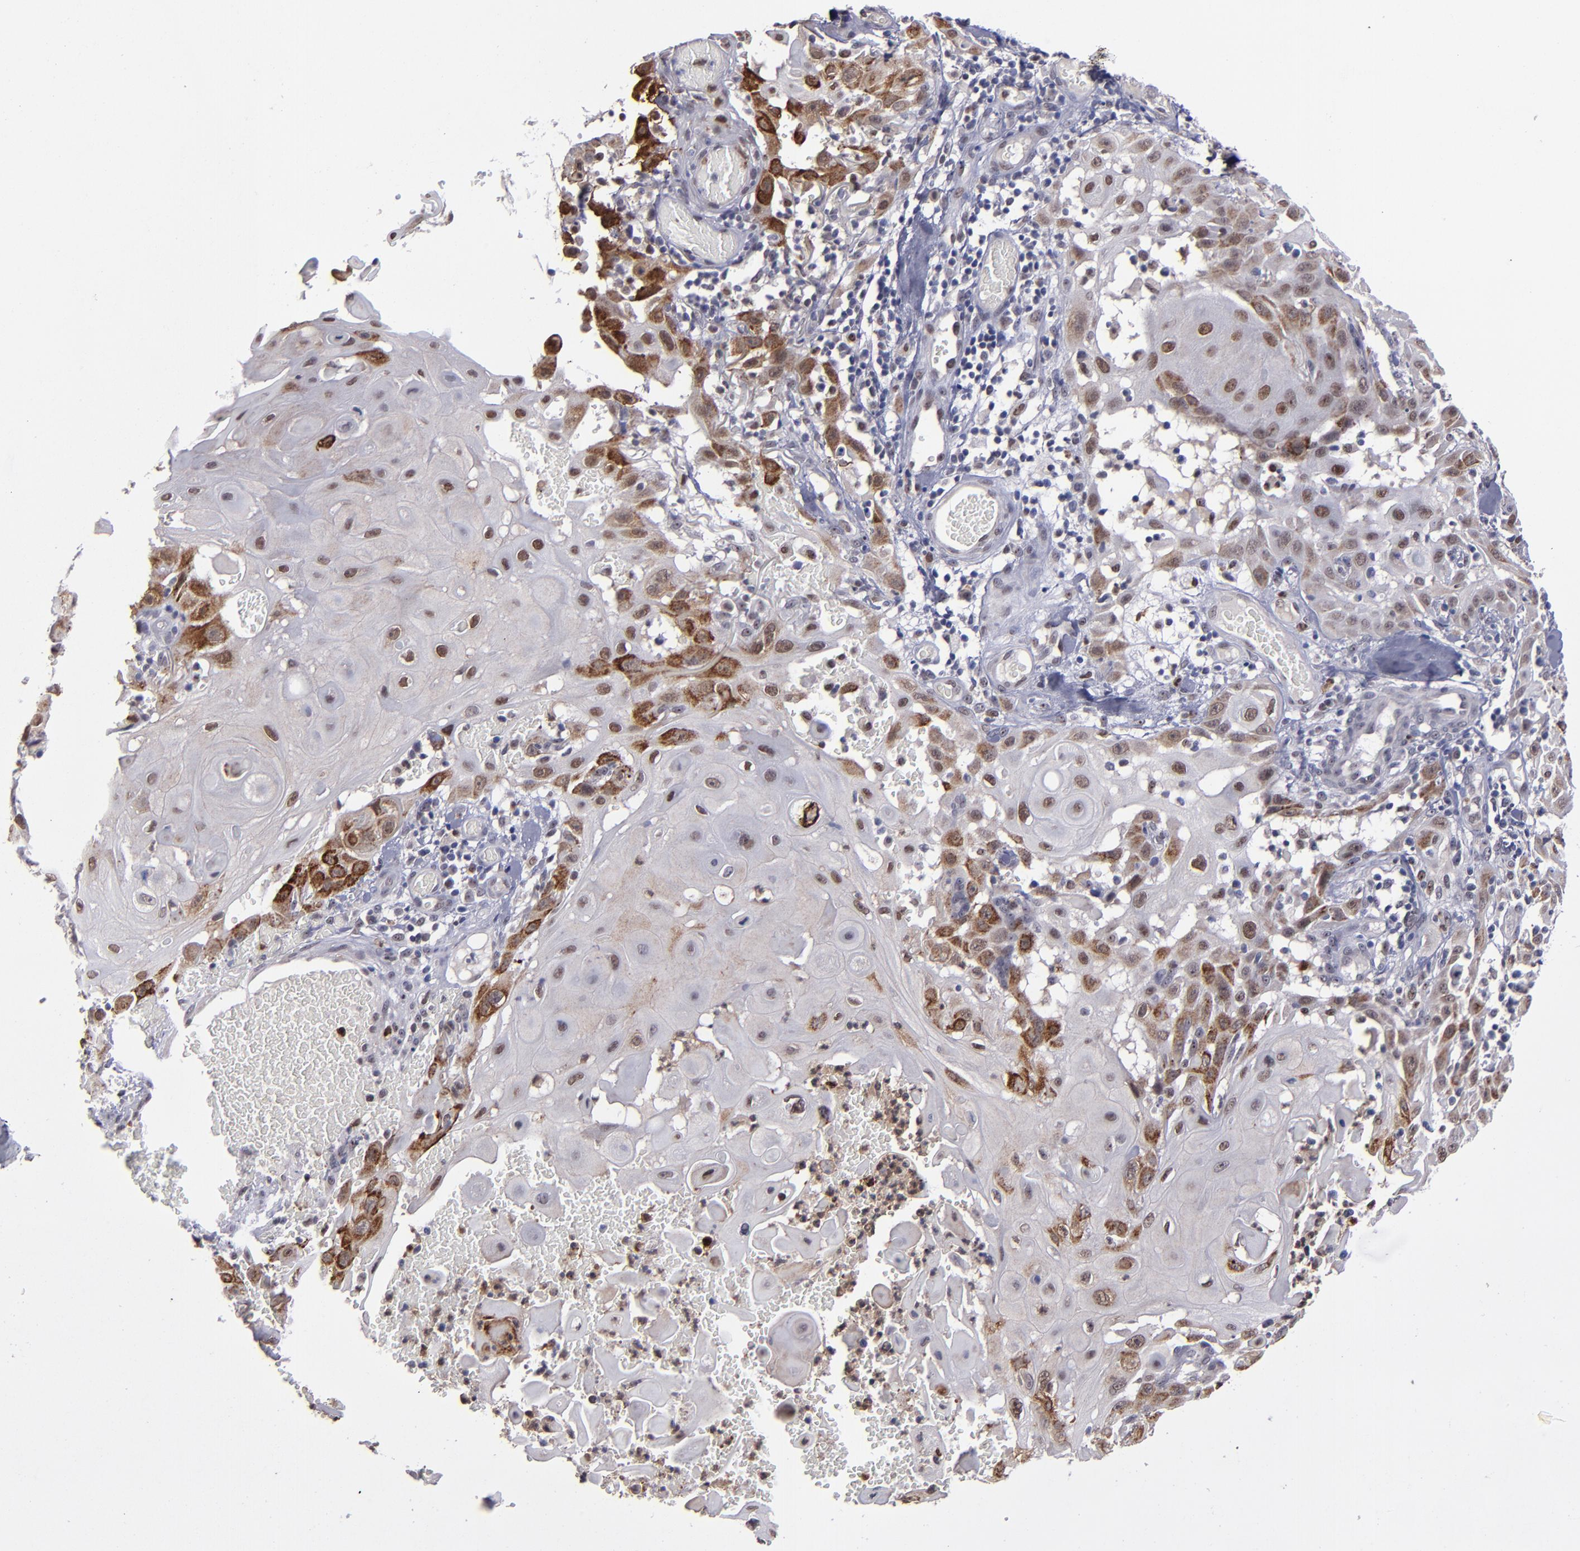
{"staining": {"intensity": "moderate", "quantity": ">75%", "location": "cytoplasmic/membranous,nuclear"}, "tissue": "skin cancer", "cell_type": "Tumor cells", "image_type": "cancer", "snomed": [{"axis": "morphology", "description": "Squamous cell carcinoma, NOS"}, {"axis": "topography", "description": "Skin"}], "caption": "This photomicrograph demonstrates IHC staining of human skin cancer, with medium moderate cytoplasmic/membranous and nuclear expression in about >75% of tumor cells.", "gene": "RREB1", "patient": {"sex": "male", "age": 24}}